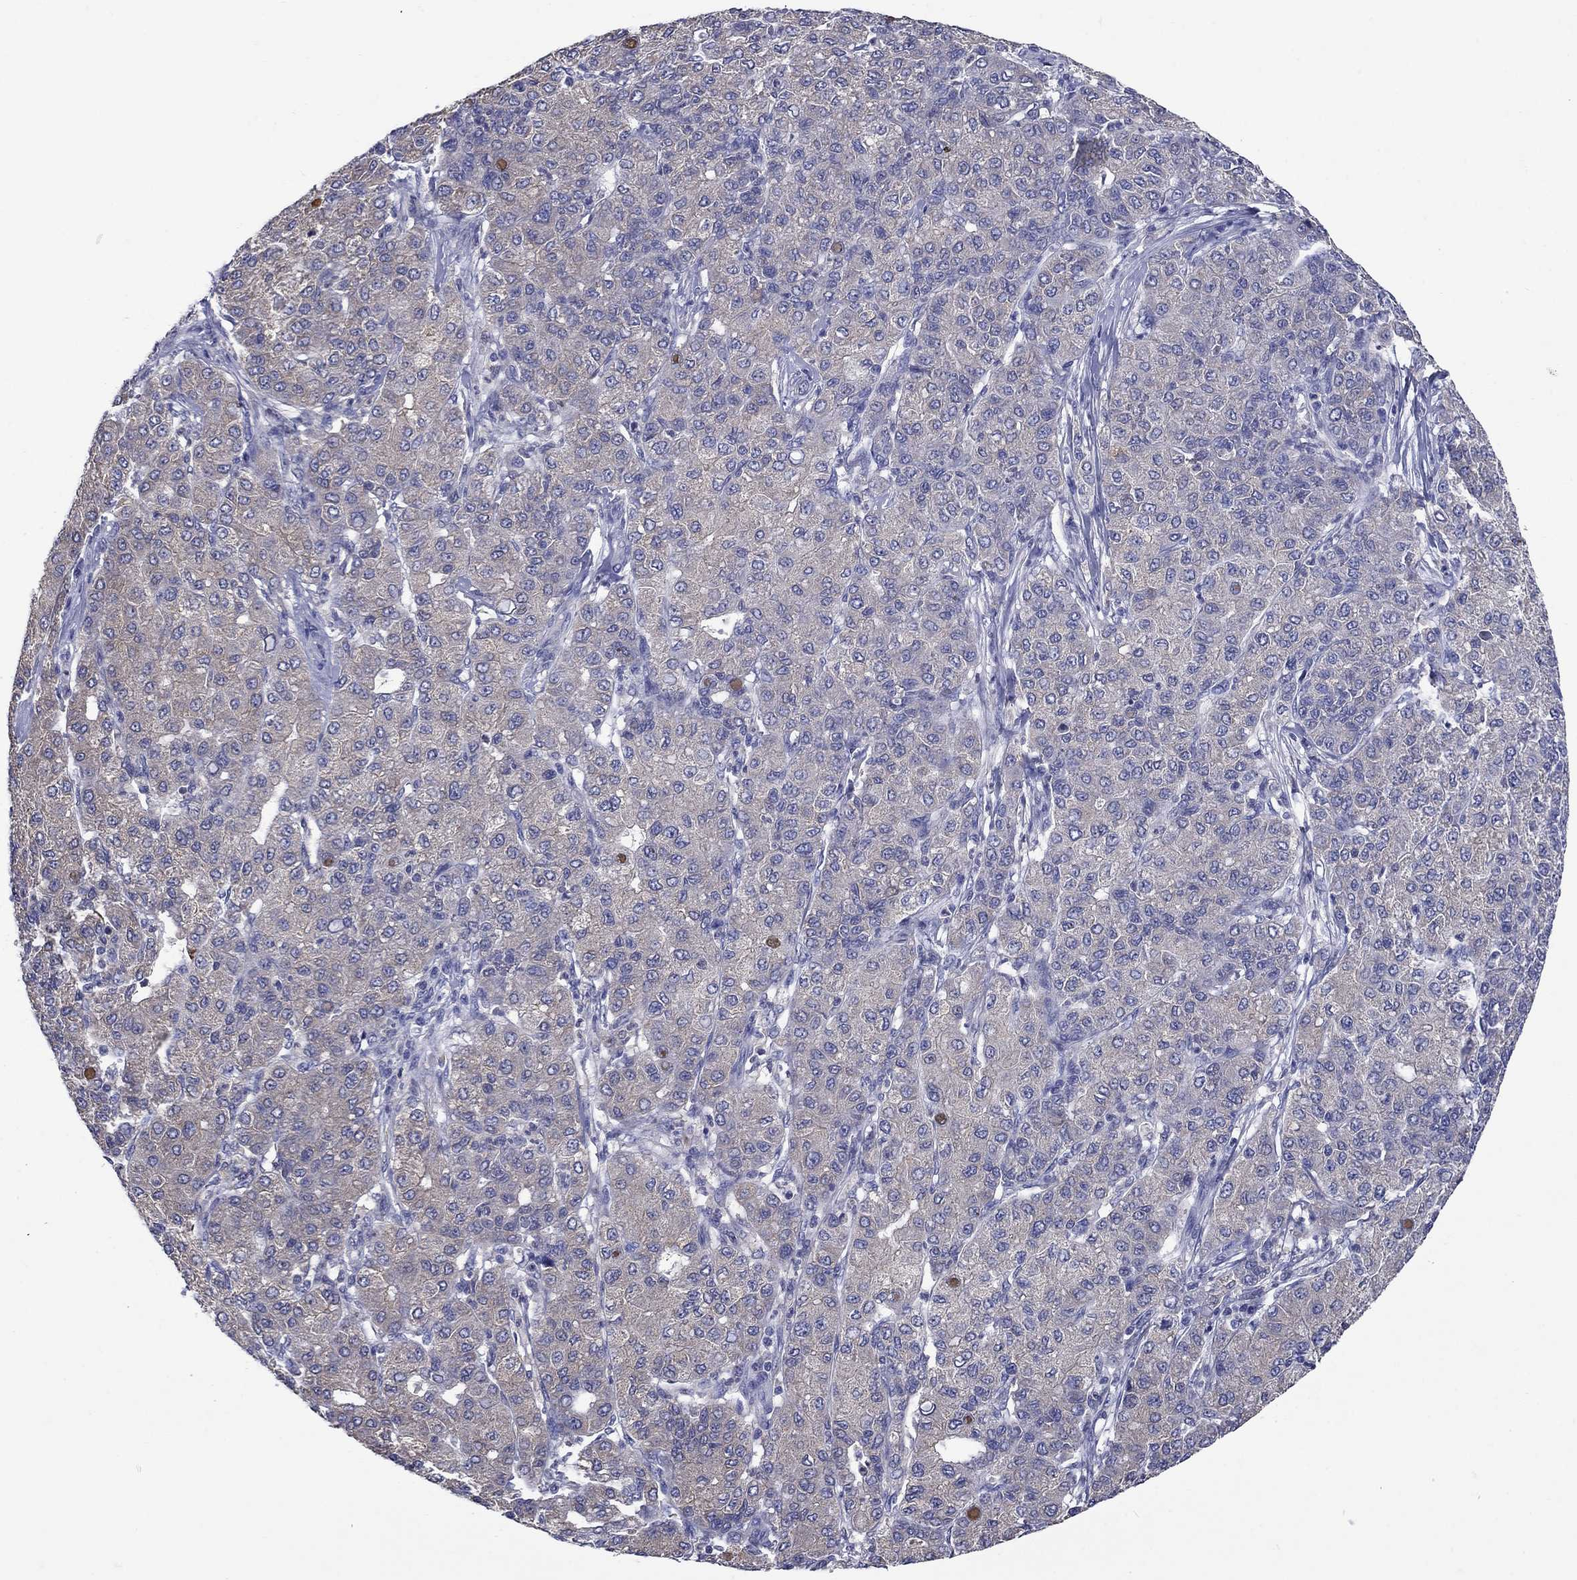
{"staining": {"intensity": "negative", "quantity": "none", "location": "none"}, "tissue": "liver cancer", "cell_type": "Tumor cells", "image_type": "cancer", "snomed": [{"axis": "morphology", "description": "Carcinoma, Hepatocellular, NOS"}, {"axis": "topography", "description": "Liver"}], "caption": "Immunohistochemistry (IHC) micrograph of neoplastic tissue: liver cancer stained with DAB (3,3'-diaminobenzidine) exhibits no significant protein positivity in tumor cells. The staining was performed using DAB to visualize the protein expression in brown, while the nuclei were stained in blue with hematoxylin (Magnification: 20x).", "gene": "SULT2B1", "patient": {"sex": "male", "age": 65}}